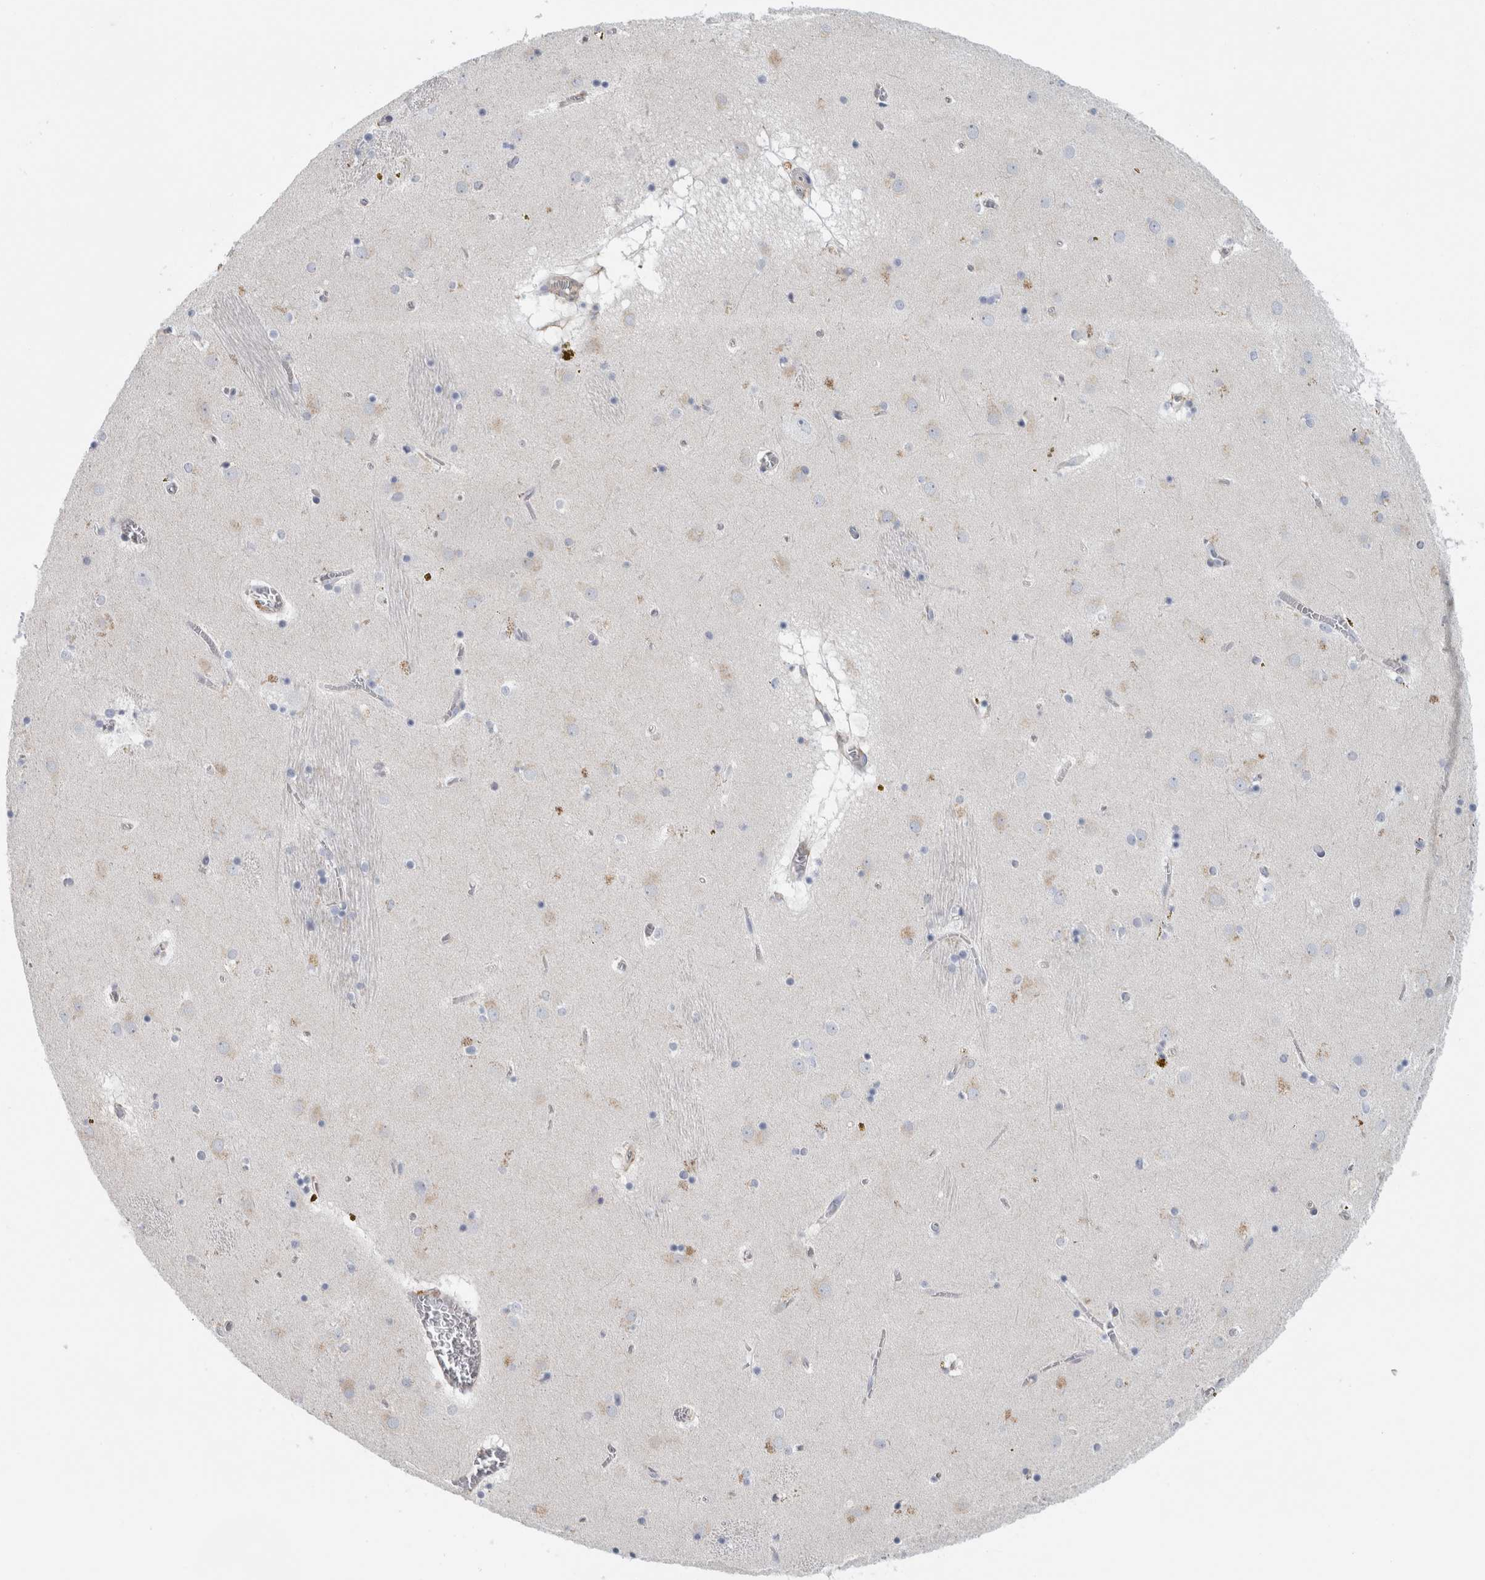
{"staining": {"intensity": "negative", "quantity": "none", "location": "none"}, "tissue": "caudate", "cell_type": "Glial cells", "image_type": "normal", "snomed": [{"axis": "morphology", "description": "Normal tissue, NOS"}, {"axis": "topography", "description": "Lateral ventricle wall"}], "caption": "This is an immunohistochemistry histopathology image of benign caudate. There is no expression in glial cells.", "gene": "B3GNT3", "patient": {"sex": "male", "age": 70}}